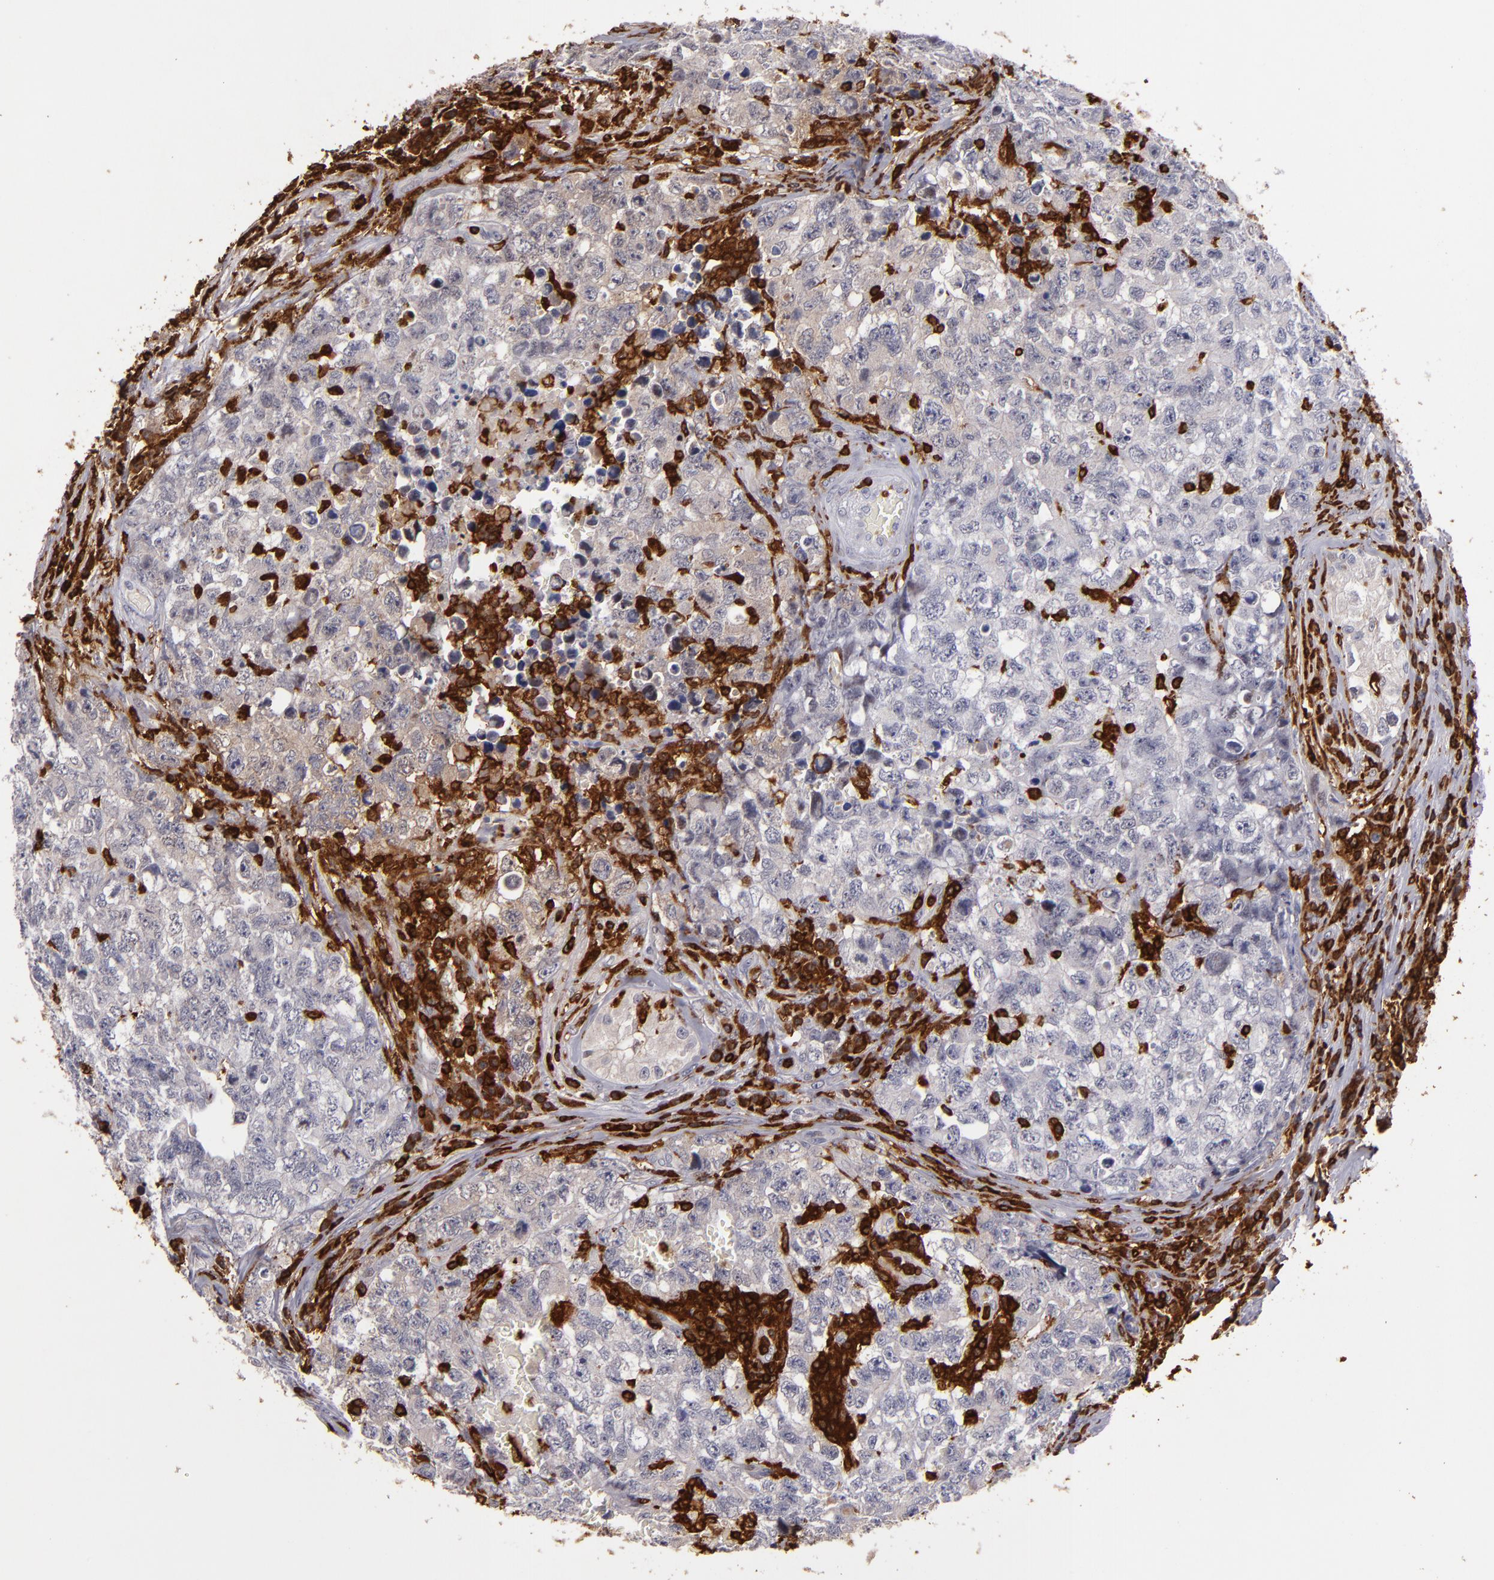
{"staining": {"intensity": "weak", "quantity": "25%-75%", "location": "cytoplasmic/membranous"}, "tissue": "testis cancer", "cell_type": "Tumor cells", "image_type": "cancer", "snomed": [{"axis": "morphology", "description": "Carcinoma, Embryonal, NOS"}, {"axis": "topography", "description": "Testis"}], "caption": "A brown stain highlights weak cytoplasmic/membranous staining of a protein in human testis embryonal carcinoma tumor cells.", "gene": "WAS", "patient": {"sex": "male", "age": 31}}